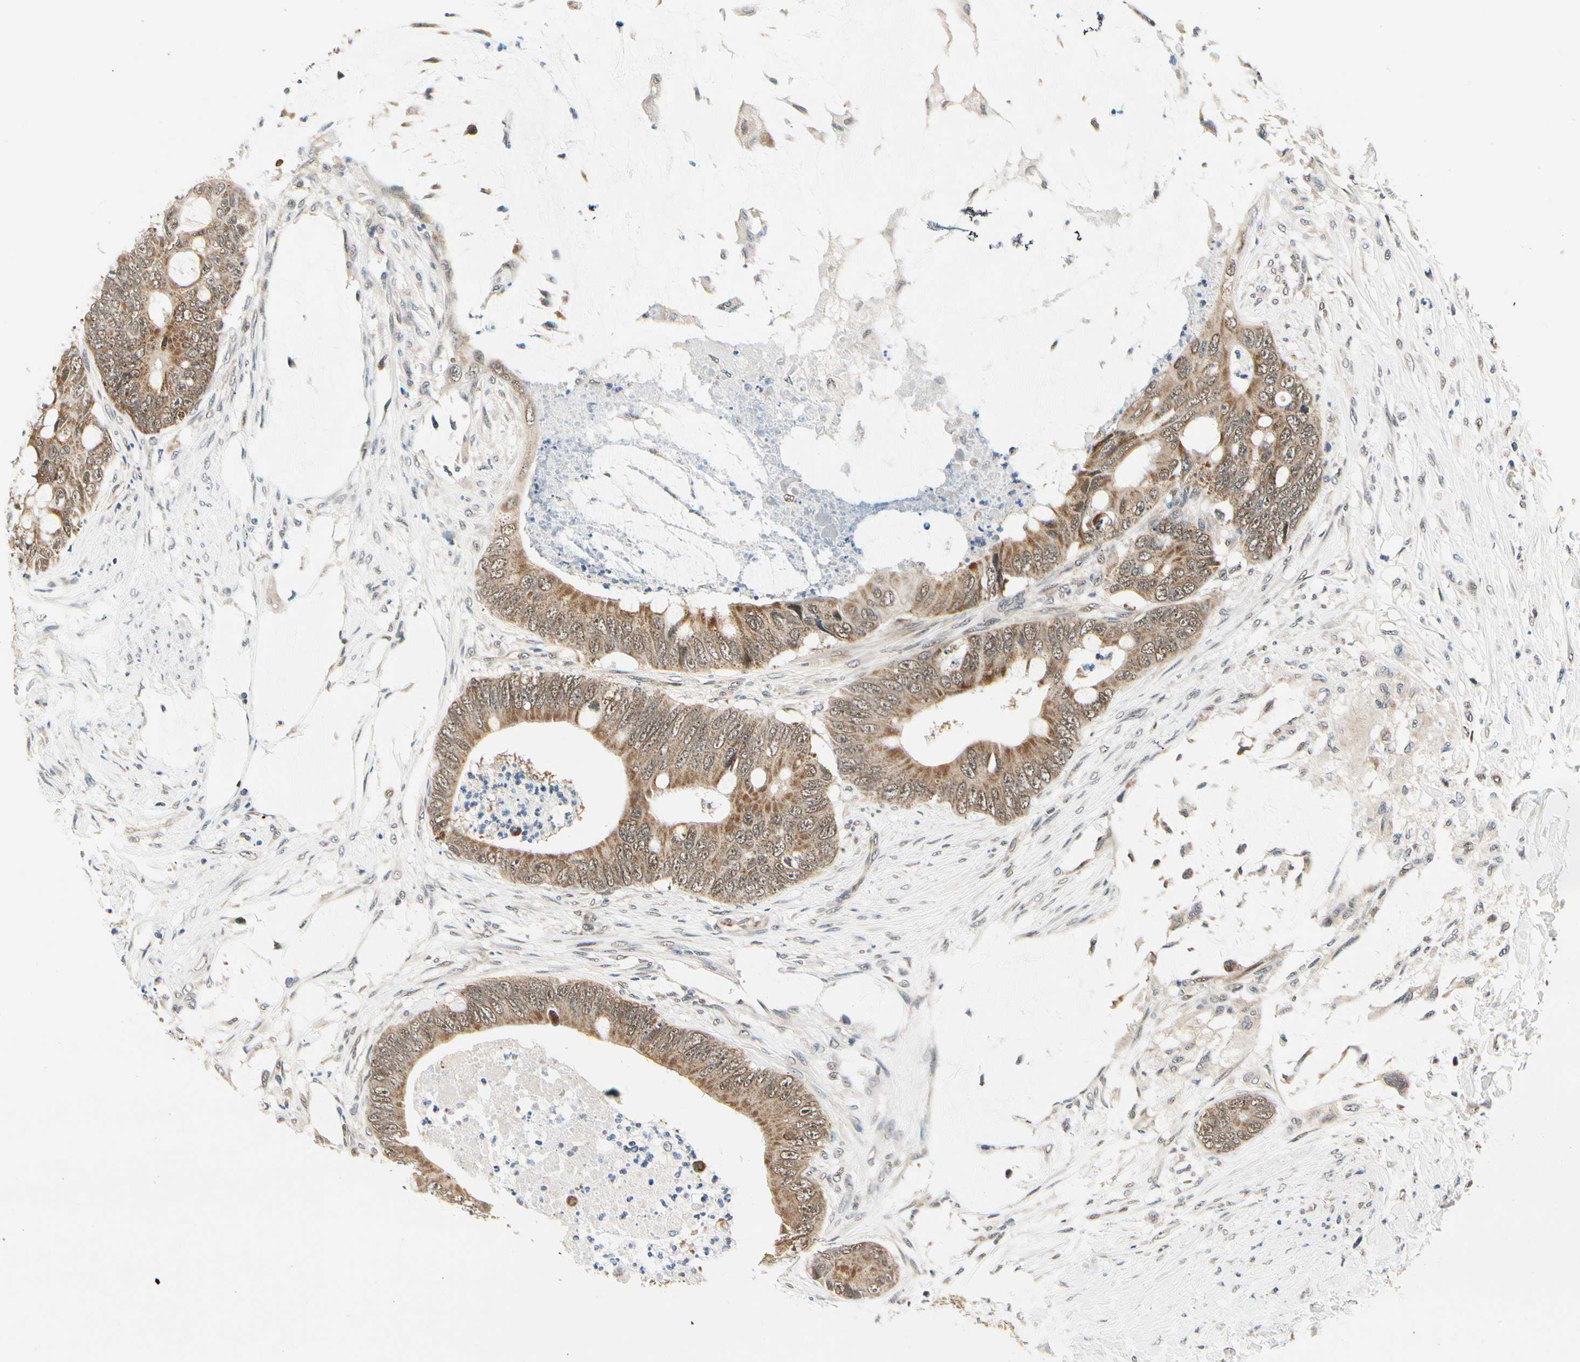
{"staining": {"intensity": "moderate", "quantity": ">75%", "location": "cytoplasmic/membranous"}, "tissue": "colorectal cancer", "cell_type": "Tumor cells", "image_type": "cancer", "snomed": [{"axis": "morphology", "description": "Adenocarcinoma, NOS"}, {"axis": "topography", "description": "Rectum"}], "caption": "Colorectal cancer (adenocarcinoma) tissue demonstrates moderate cytoplasmic/membranous staining in approximately >75% of tumor cells The protein is shown in brown color, while the nuclei are stained blue.", "gene": "PDK2", "patient": {"sex": "female", "age": 77}}